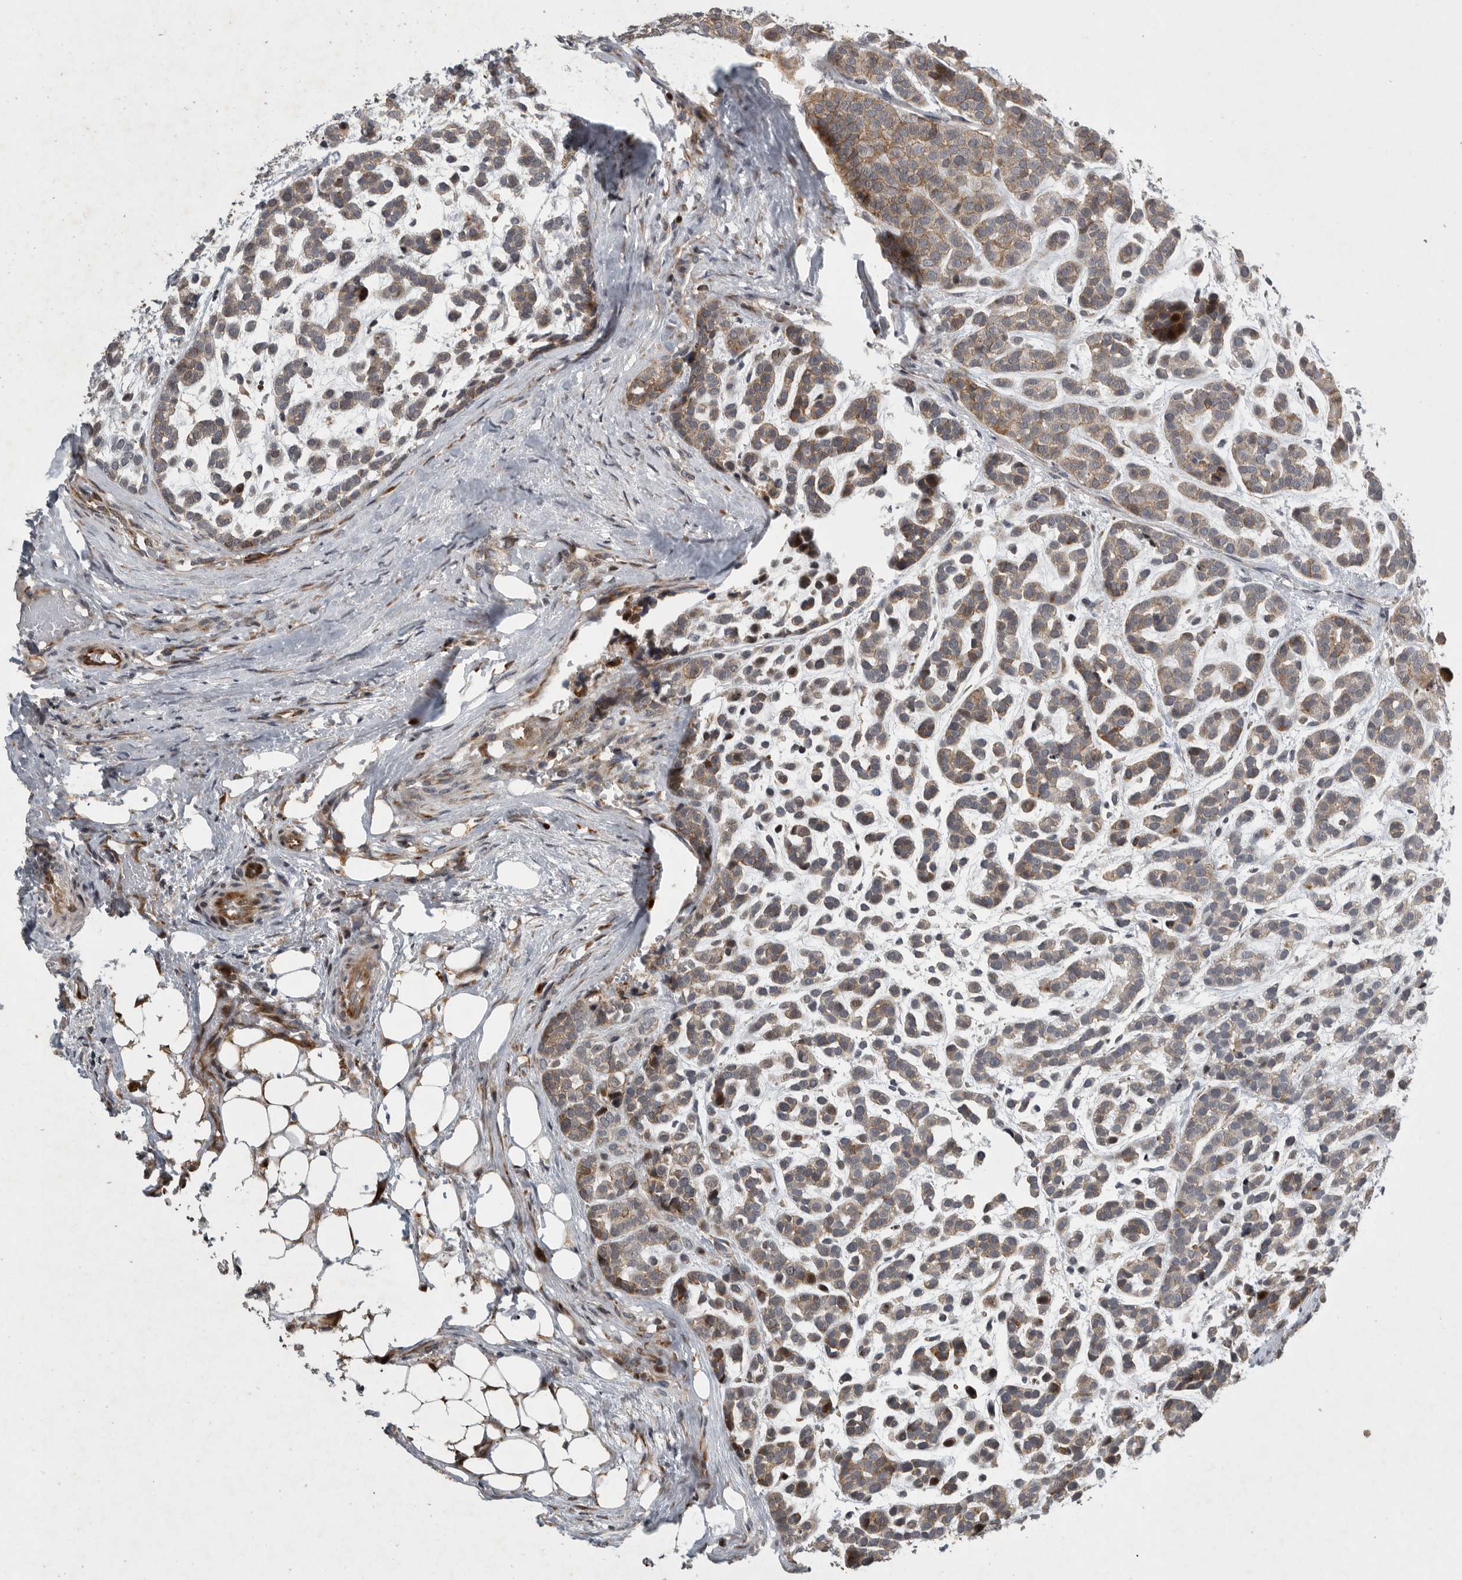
{"staining": {"intensity": "moderate", "quantity": "25%-75%", "location": "cytoplasmic/membranous"}, "tissue": "head and neck cancer", "cell_type": "Tumor cells", "image_type": "cancer", "snomed": [{"axis": "morphology", "description": "Adenocarcinoma, NOS"}, {"axis": "morphology", "description": "Adenoma, NOS"}, {"axis": "topography", "description": "Head-Neck"}], "caption": "Immunohistochemical staining of head and neck cancer (adenoma) reveals medium levels of moderate cytoplasmic/membranous protein staining in about 25%-75% of tumor cells.", "gene": "MPDZ", "patient": {"sex": "female", "age": 55}}